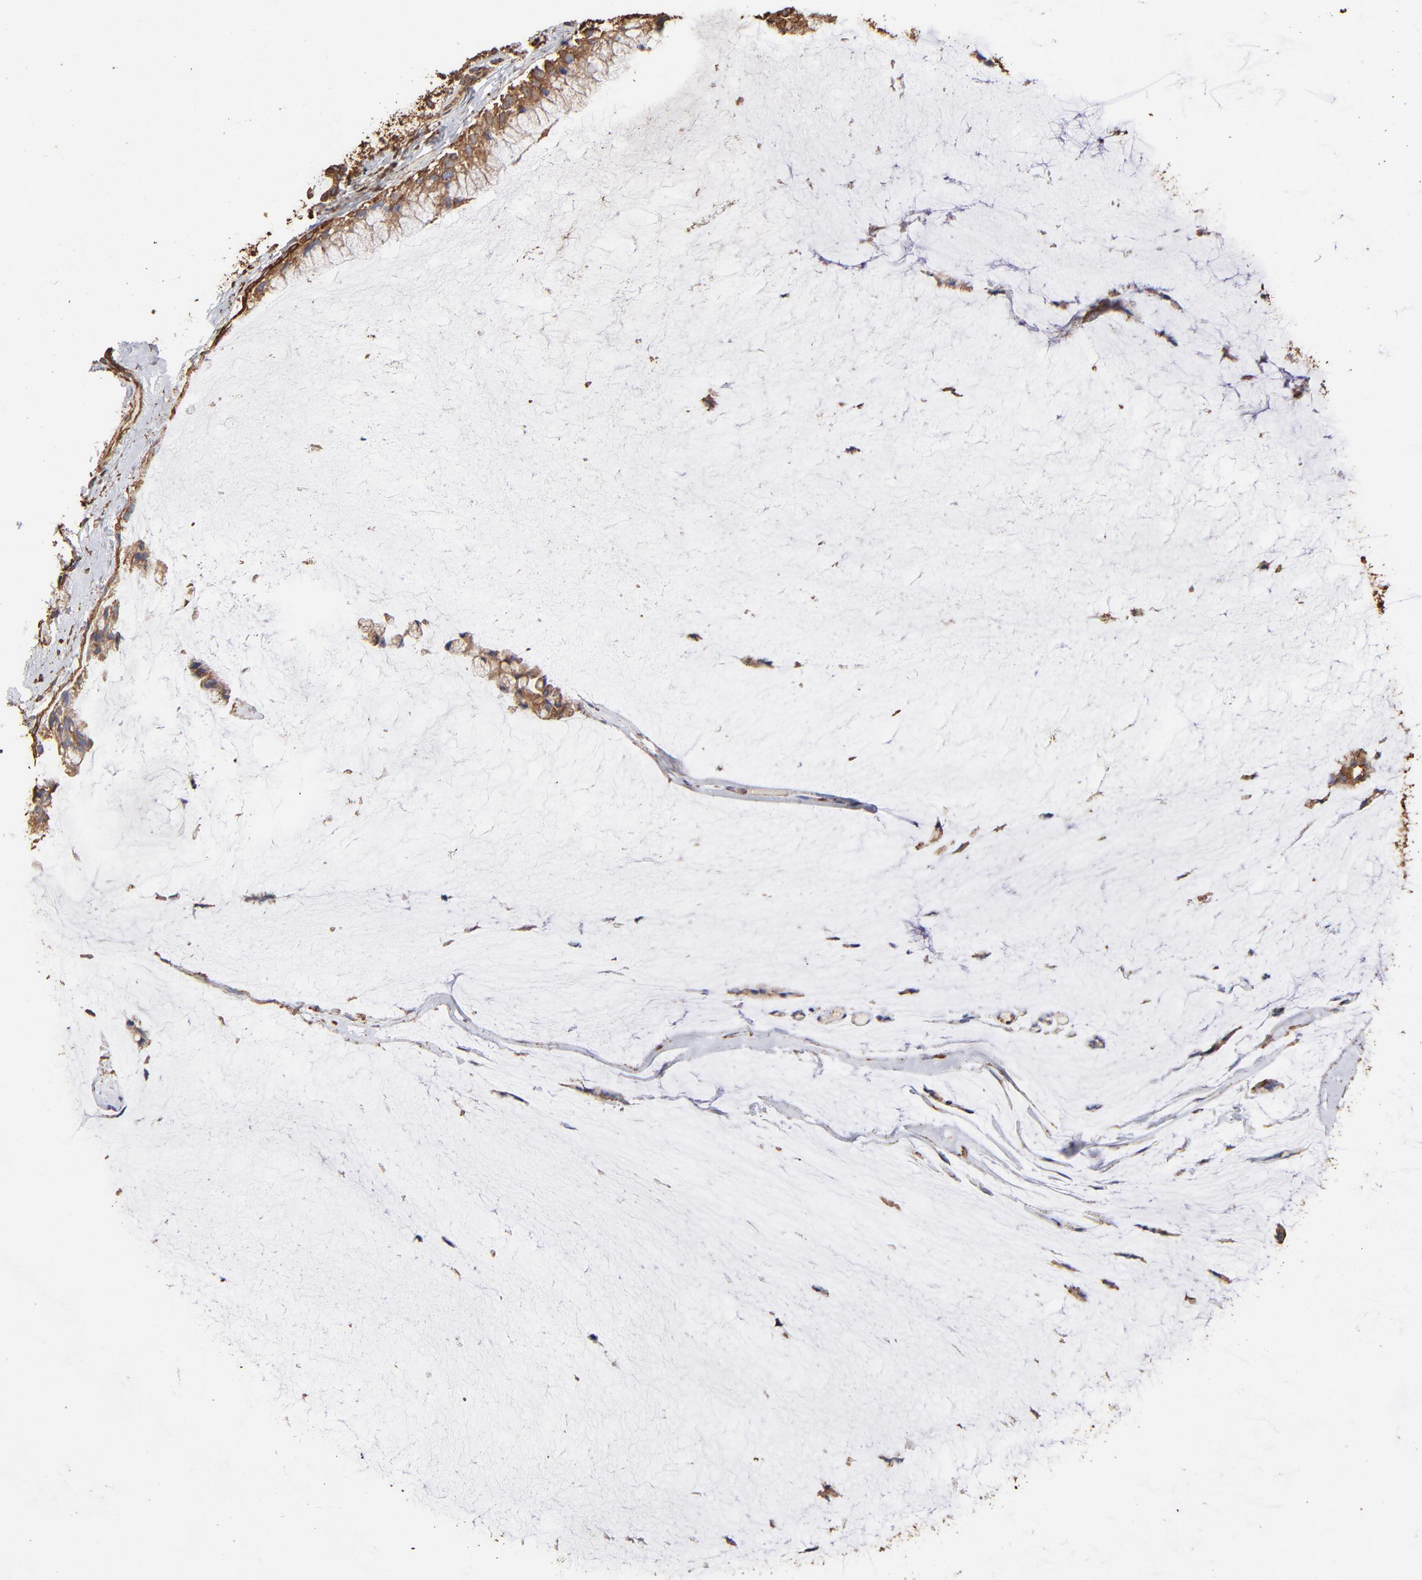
{"staining": {"intensity": "moderate", "quantity": ">75%", "location": "cytoplasmic/membranous"}, "tissue": "ovarian cancer", "cell_type": "Tumor cells", "image_type": "cancer", "snomed": [{"axis": "morphology", "description": "Cystadenocarcinoma, mucinous, NOS"}, {"axis": "topography", "description": "Ovary"}], "caption": "Immunohistochemistry staining of mucinous cystadenocarcinoma (ovarian), which reveals medium levels of moderate cytoplasmic/membranous positivity in approximately >75% of tumor cells indicating moderate cytoplasmic/membranous protein expression. The staining was performed using DAB (3,3'-diaminobenzidine) (brown) for protein detection and nuclei were counterstained in hematoxylin (blue).", "gene": "PDIA3", "patient": {"sex": "female", "age": 39}}